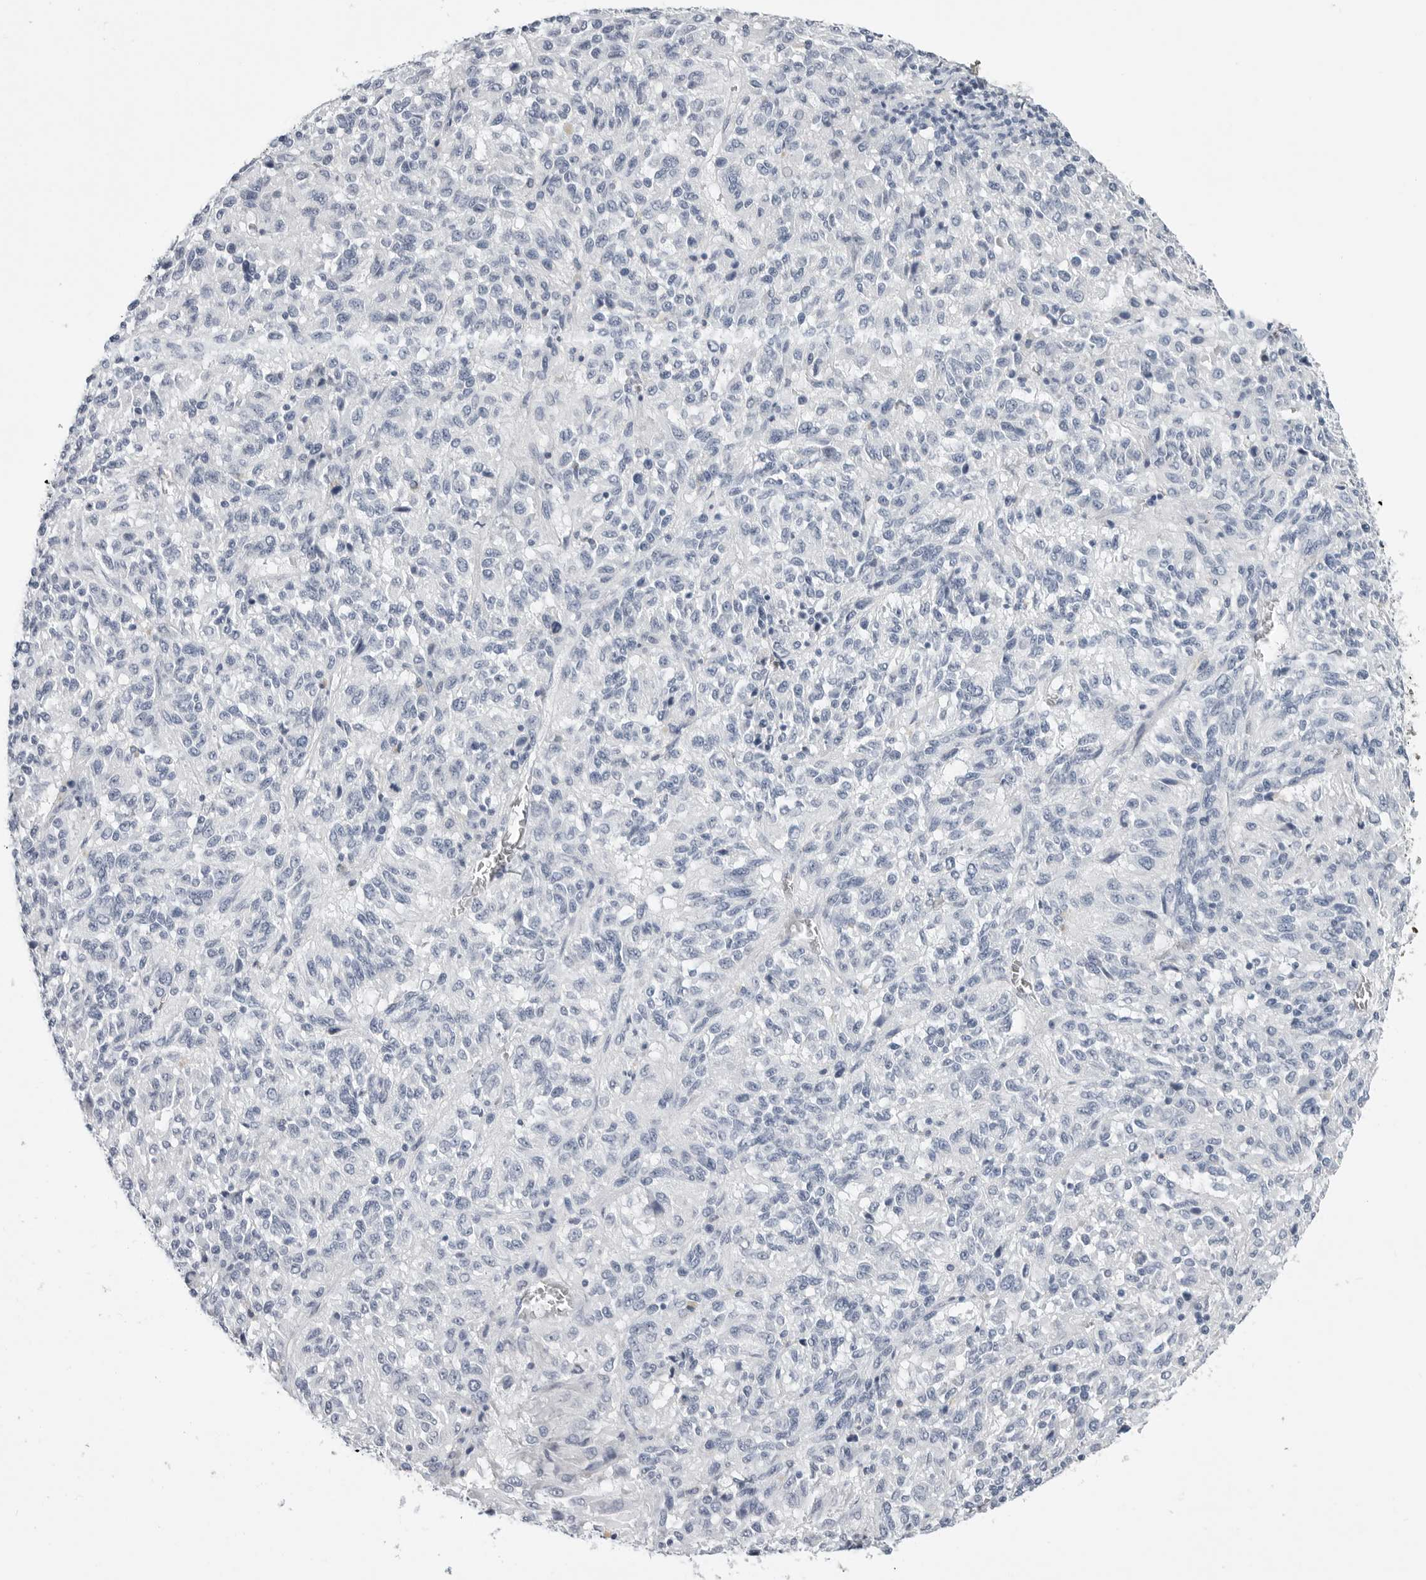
{"staining": {"intensity": "negative", "quantity": "none", "location": "none"}, "tissue": "melanoma", "cell_type": "Tumor cells", "image_type": "cancer", "snomed": [{"axis": "morphology", "description": "Malignant melanoma, Metastatic site"}, {"axis": "topography", "description": "Lung"}], "caption": "This is a photomicrograph of immunohistochemistry staining of melanoma, which shows no expression in tumor cells.", "gene": "PLN", "patient": {"sex": "male", "age": 64}}